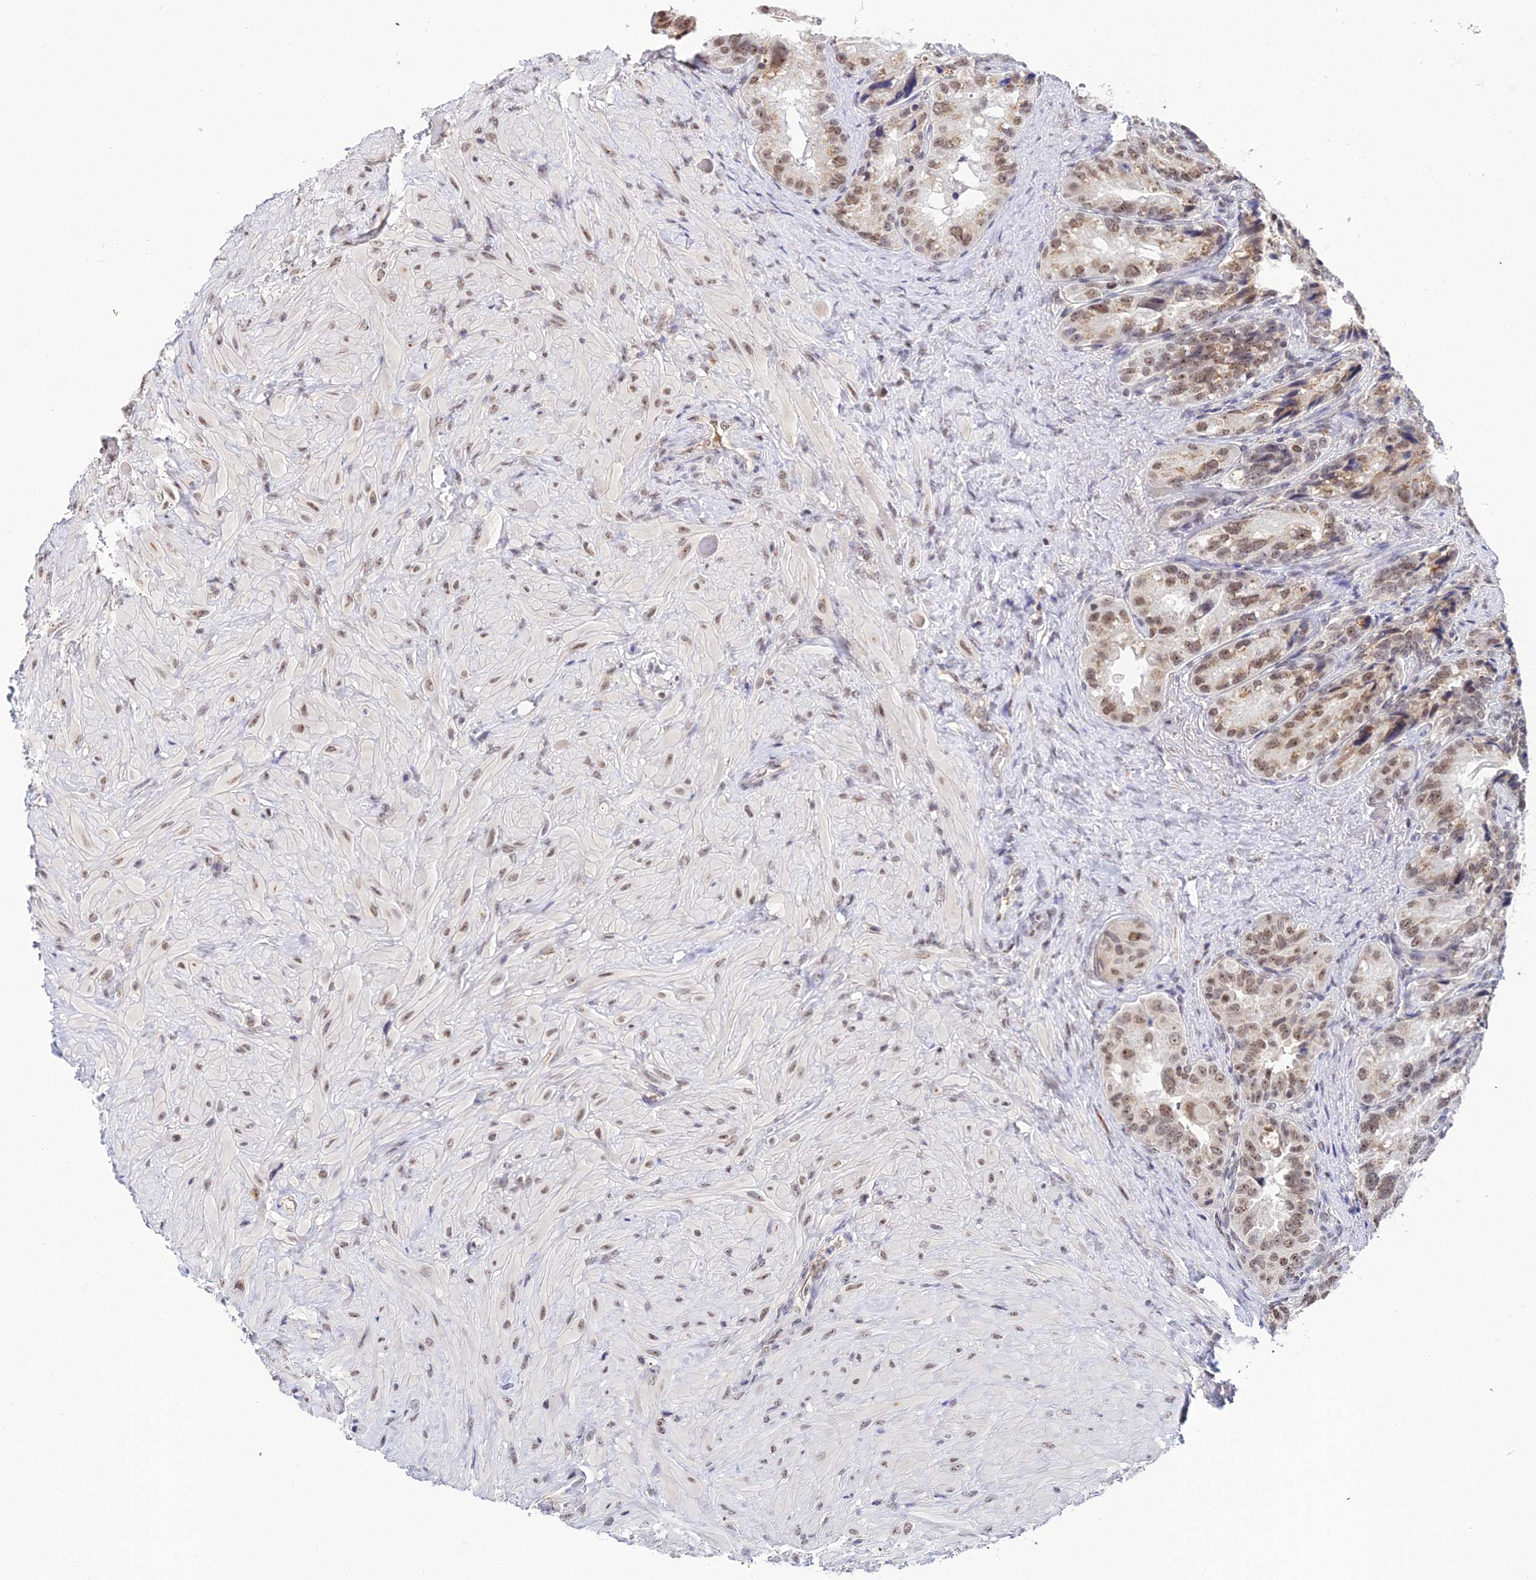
{"staining": {"intensity": "moderate", "quantity": ">75%", "location": "cytoplasmic/membranous,nuclear"}, "tissue": "seminal vesicle", "cell_type": "Glandular cells", "image_type": "normal", "snomed": [{"axis": "morphology", "description": "Normal tissue, NOS"}, {"axis": "topography", "description": "Seminal veicle"}, {"axis": "topography", "description": "Peripheral nerve tissue"}], "caption": "This is a histology image of immunohistochemistry staining of normal seminal vesicle, which shows moderate positivity in the cytoplasmic/membranous,nuclear of glandular cells.", "gene": "EXOSC3", "patient": {"sex": "male", "age": 67}}